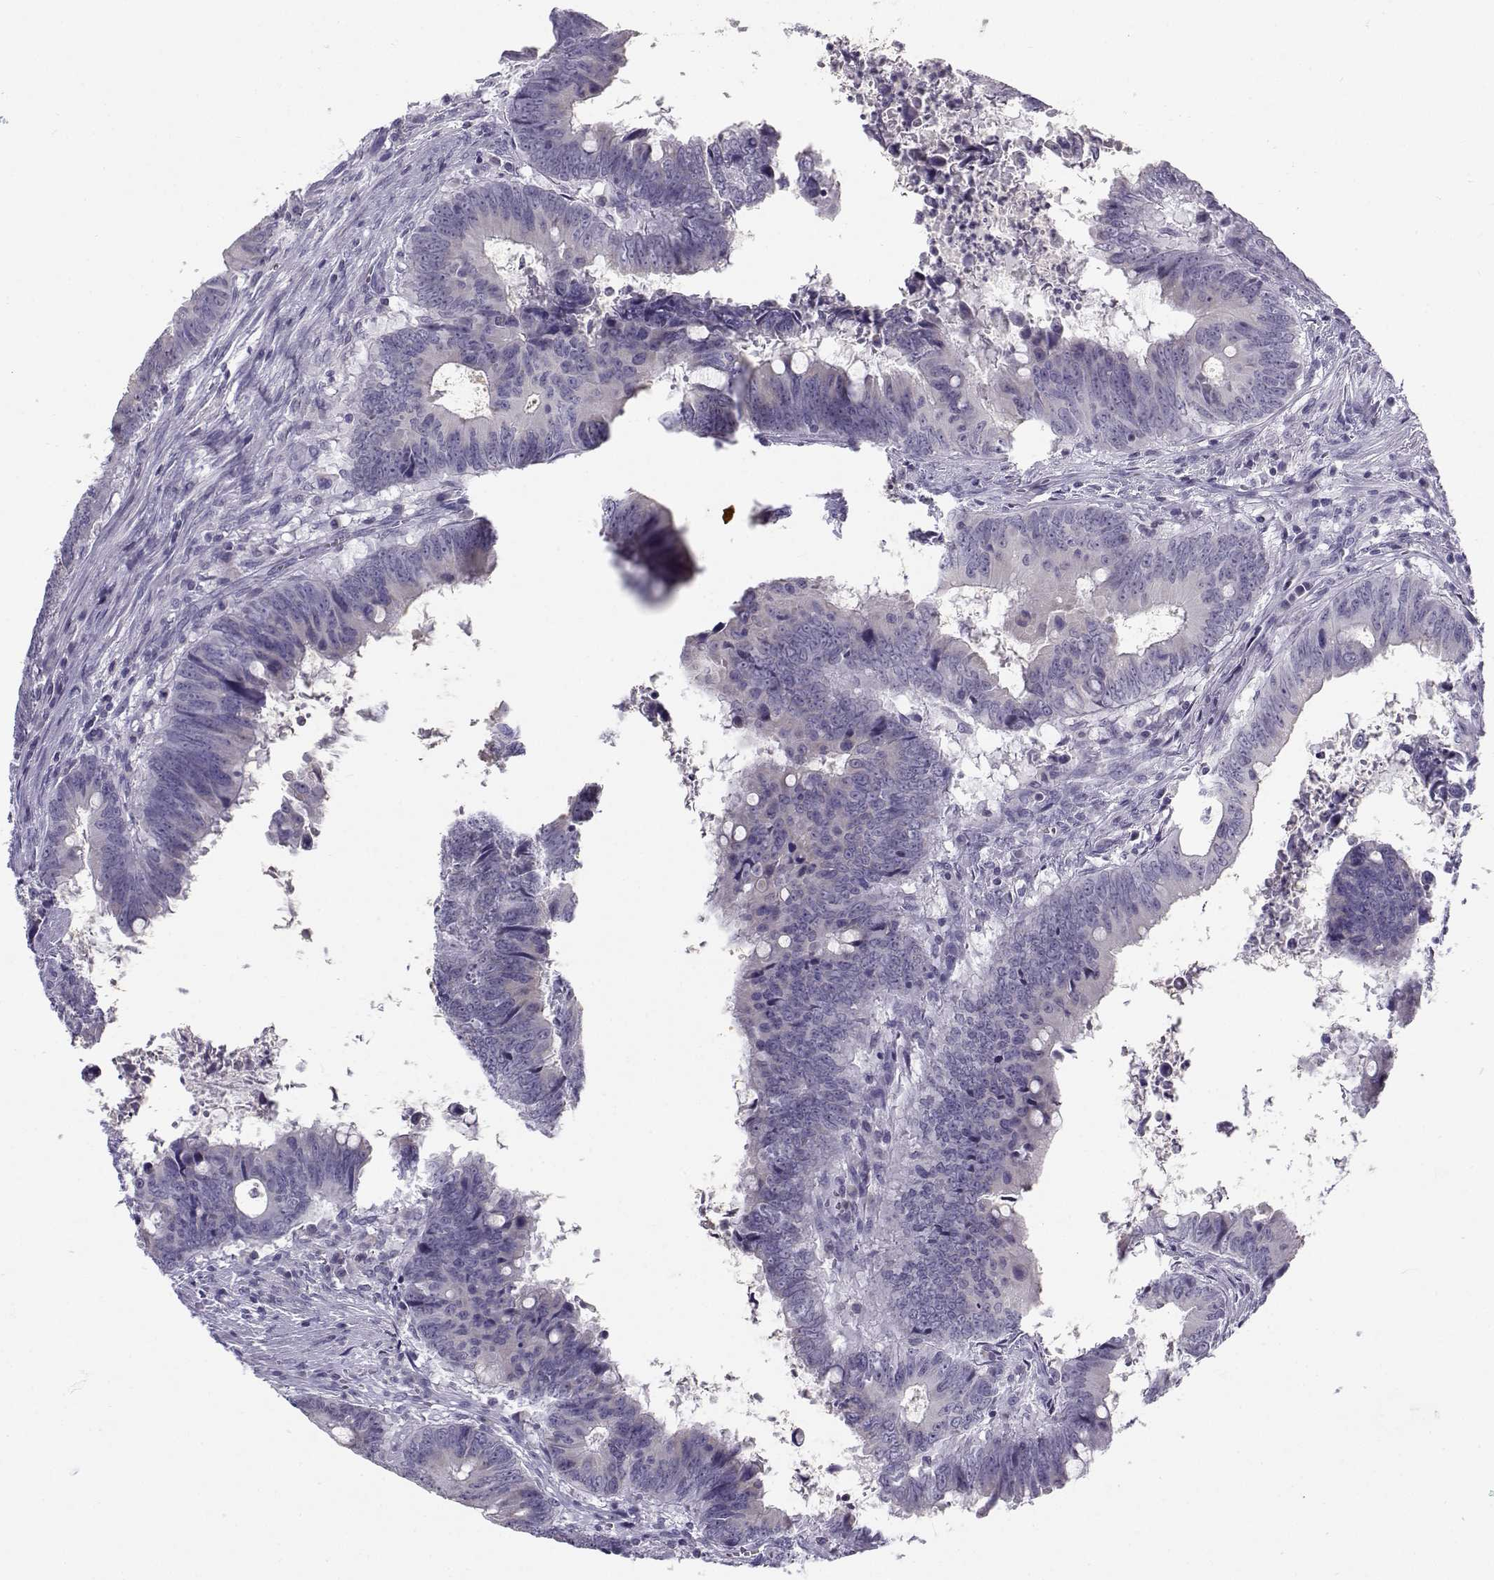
{"staining": {"intensity": "negative", "quantity": "none", "location": "none"}, "tissue": "colorectal cancer", "cell_type": "Tumor cells", "image_type": "cancer", "snomed": [{"axis": "morphology", "description": "Adenocarcinoma, NOS"}, {"axis": "topography", "description": "Colon"}], "caption": "This is an immunohistochemistry photomicrograph of human colorectal cancer (adenocarcinoma). There is no expression in tumor cells.", "gene": "FAM166A", "patient": {"sex": "female", "age": 82}}